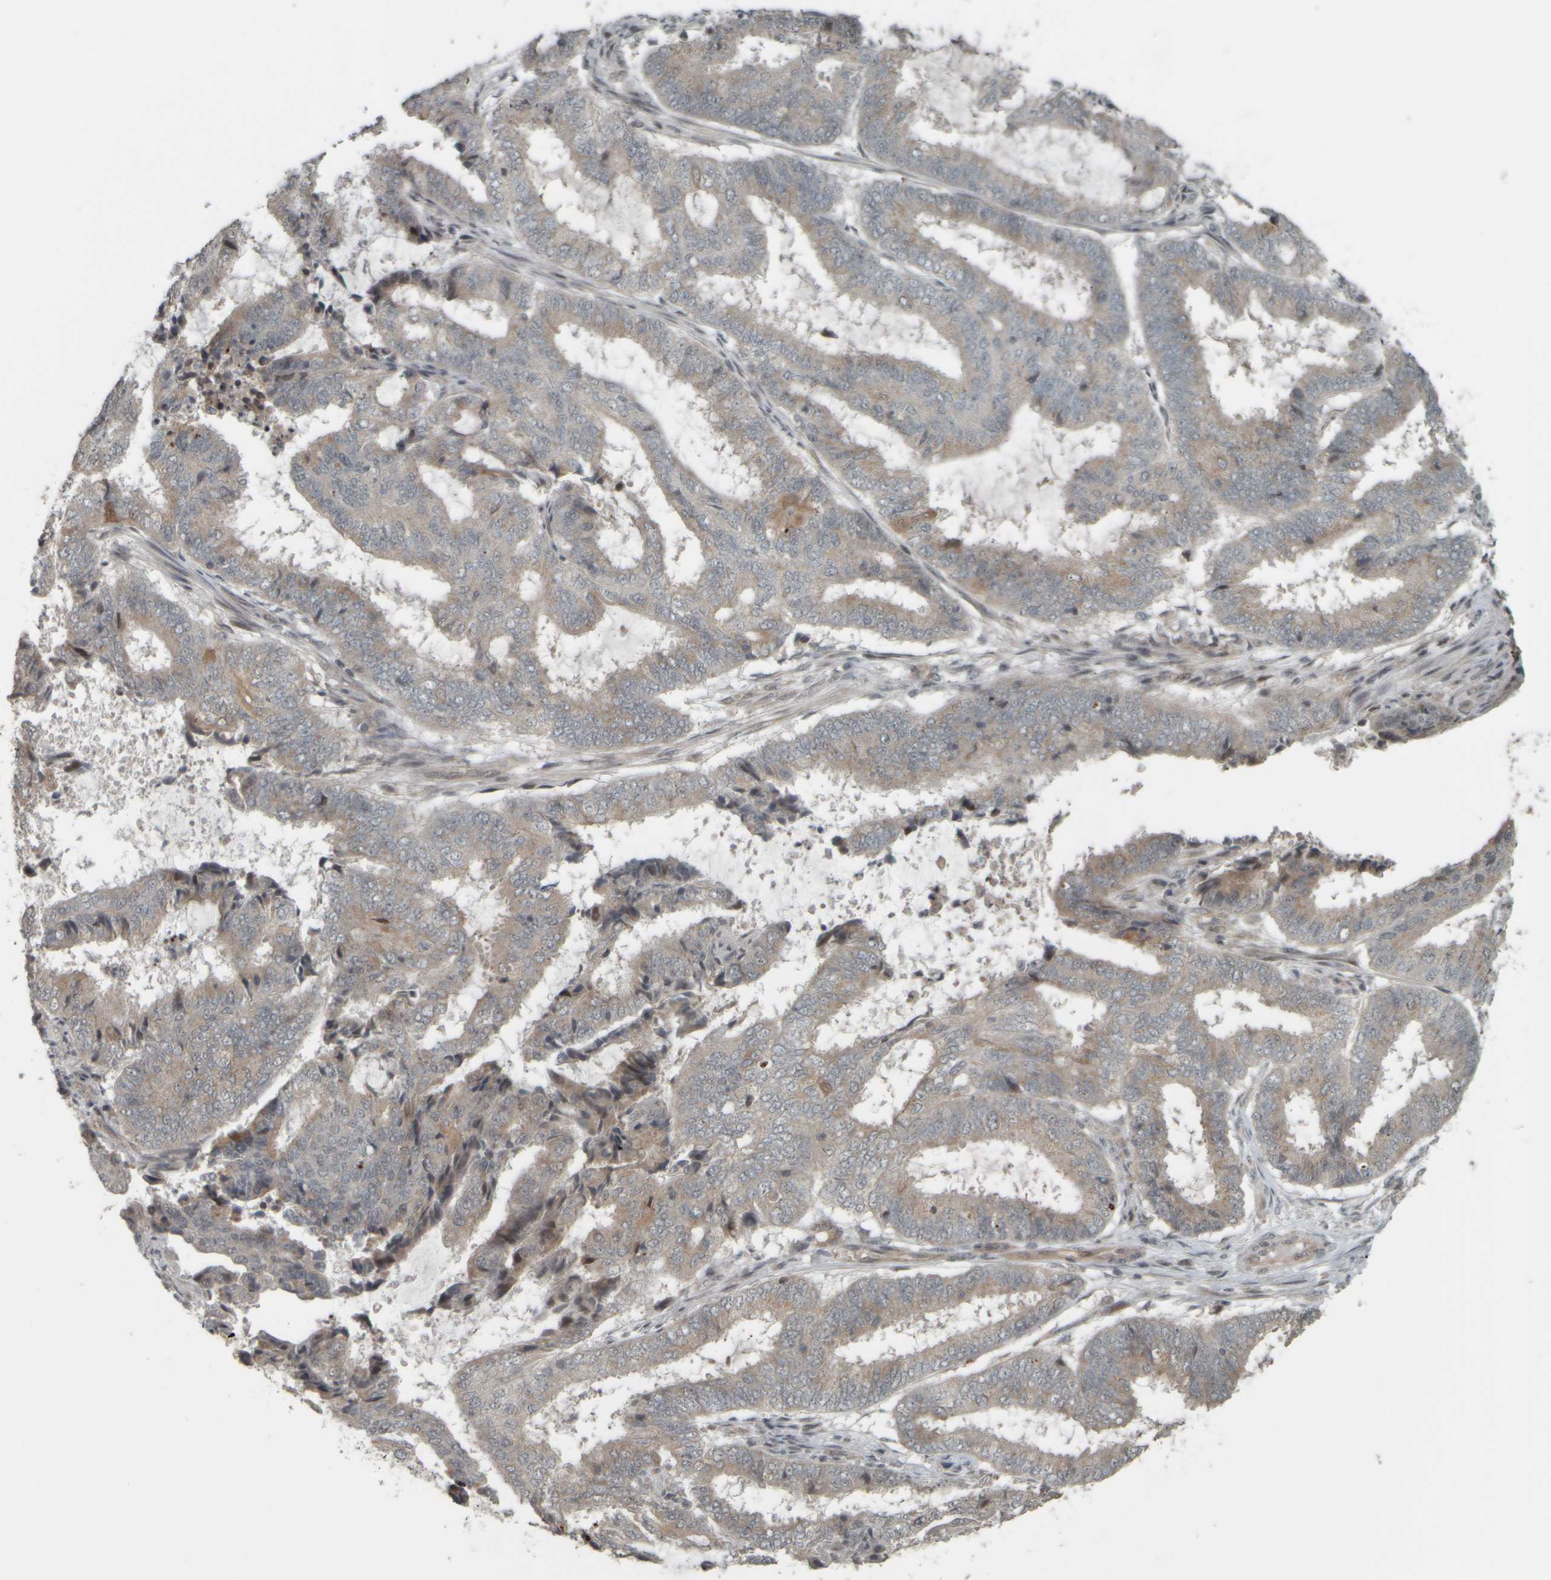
{"staining": {"intensity": "weak", "quantity": "<25%", "location": "cytoplasmic/membranous"}, "tissue": "endometrial cancer", "cell_type": "Tumor cells", "image_type": "cancer", "snomed": [{"axis": "morphology", "description": "Adenocarcinoma, NOS"}, {"axis": "topography", "description": "Endometrium"}], "caption": "Endometrial adenocarcinoma was stained to show a protein in brown. There is no significant positivity in tumor cells.", "gene": "NAPG", "patient": {"sex": "female", "age": 51}}